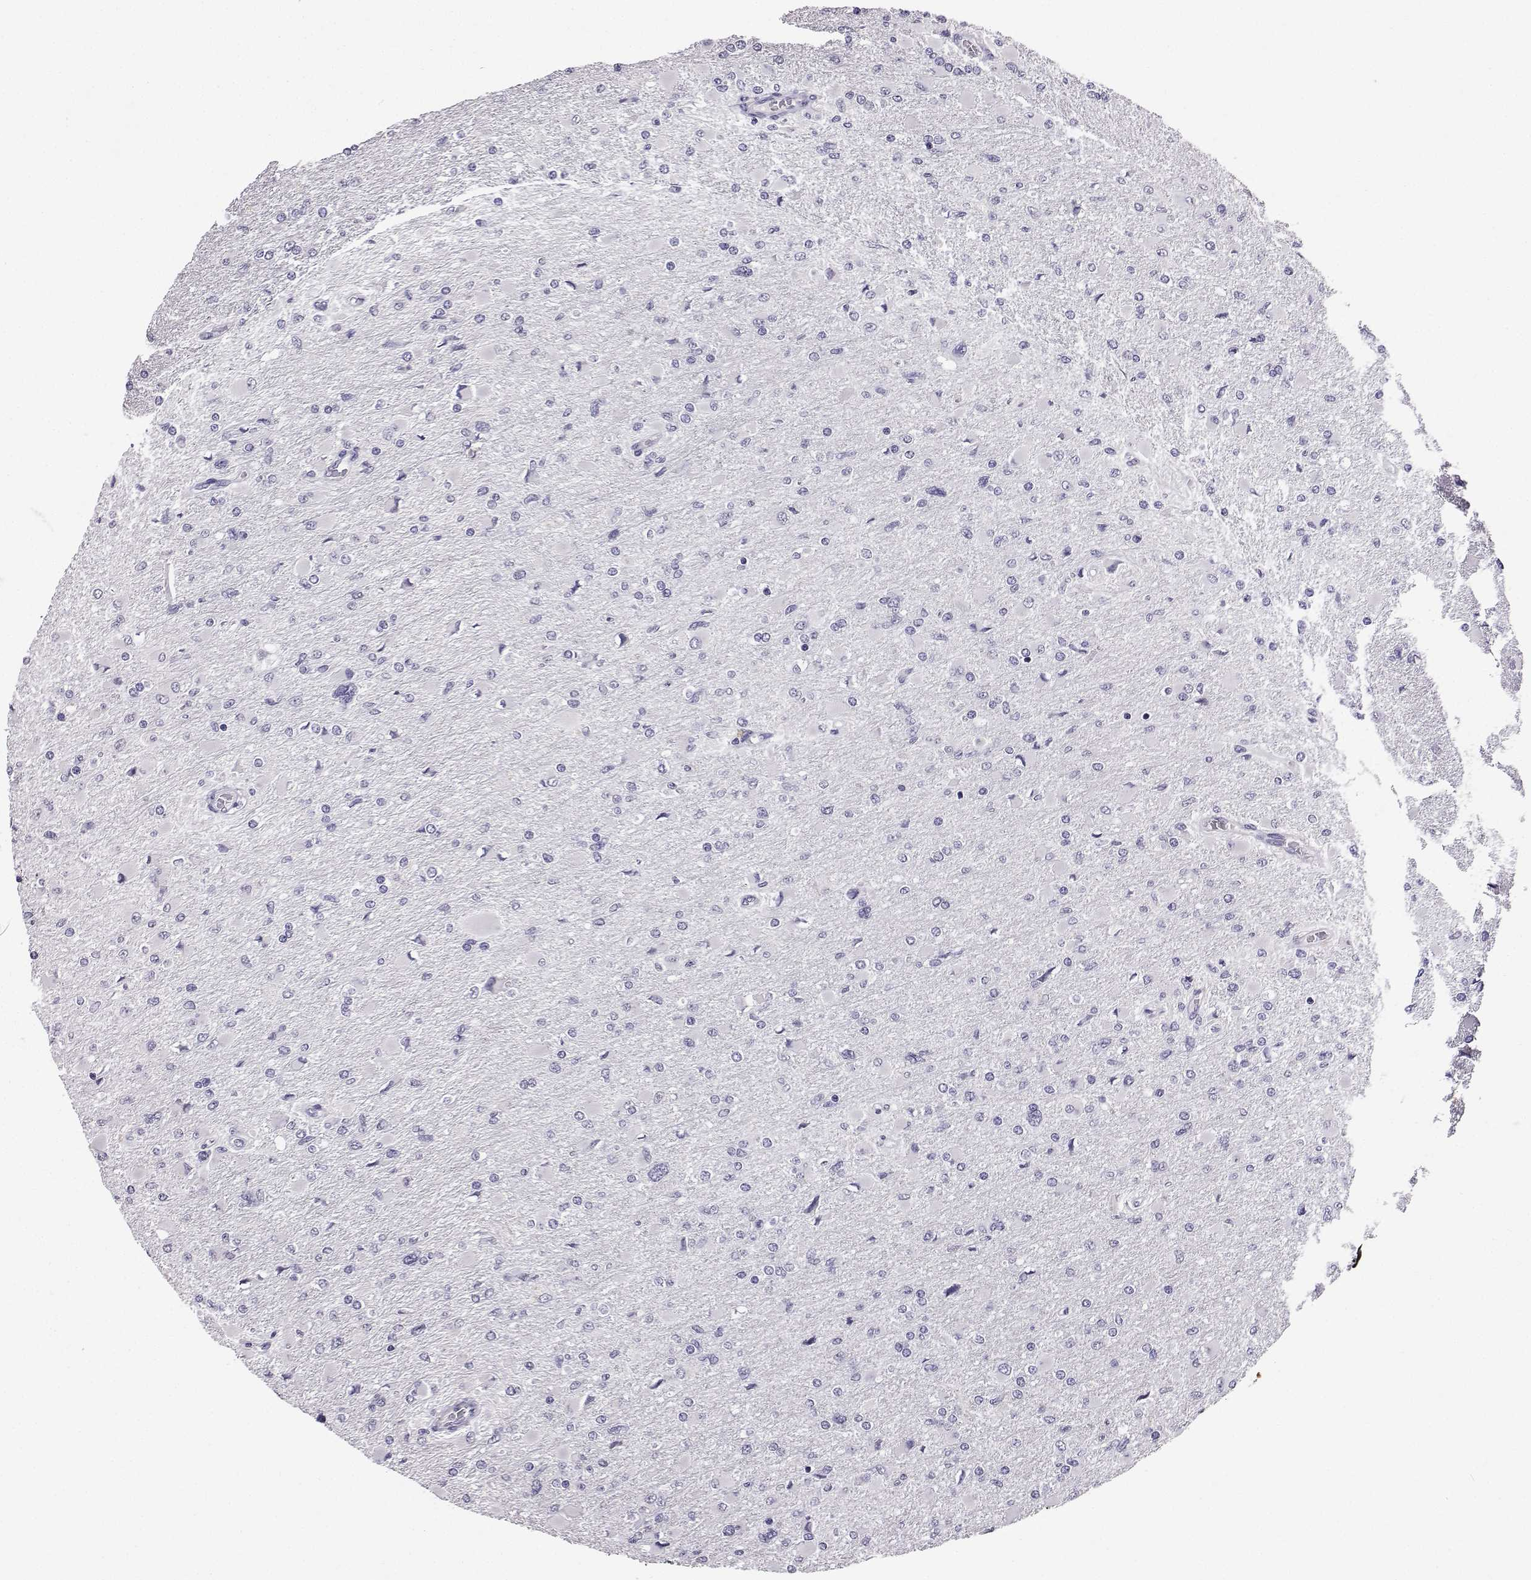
{"staining": {"intensity": "negative", "quantity": "none", "location": "none"}, "tissue": "glioma", "cell_type": "Tumor cells", "image_type": "cancer", "snomed": [{"axis": "morphology", "description": "Glioma, malignant, High grade"}, {"axis": "topography", "description": "Cerebral cortex"}], "caption": "A histopathology image of glioma stained for a protein displays no brown staining in tumor cells.", "gene": "SPAG11B", "patient": {"sex": "female", "age": 36}}